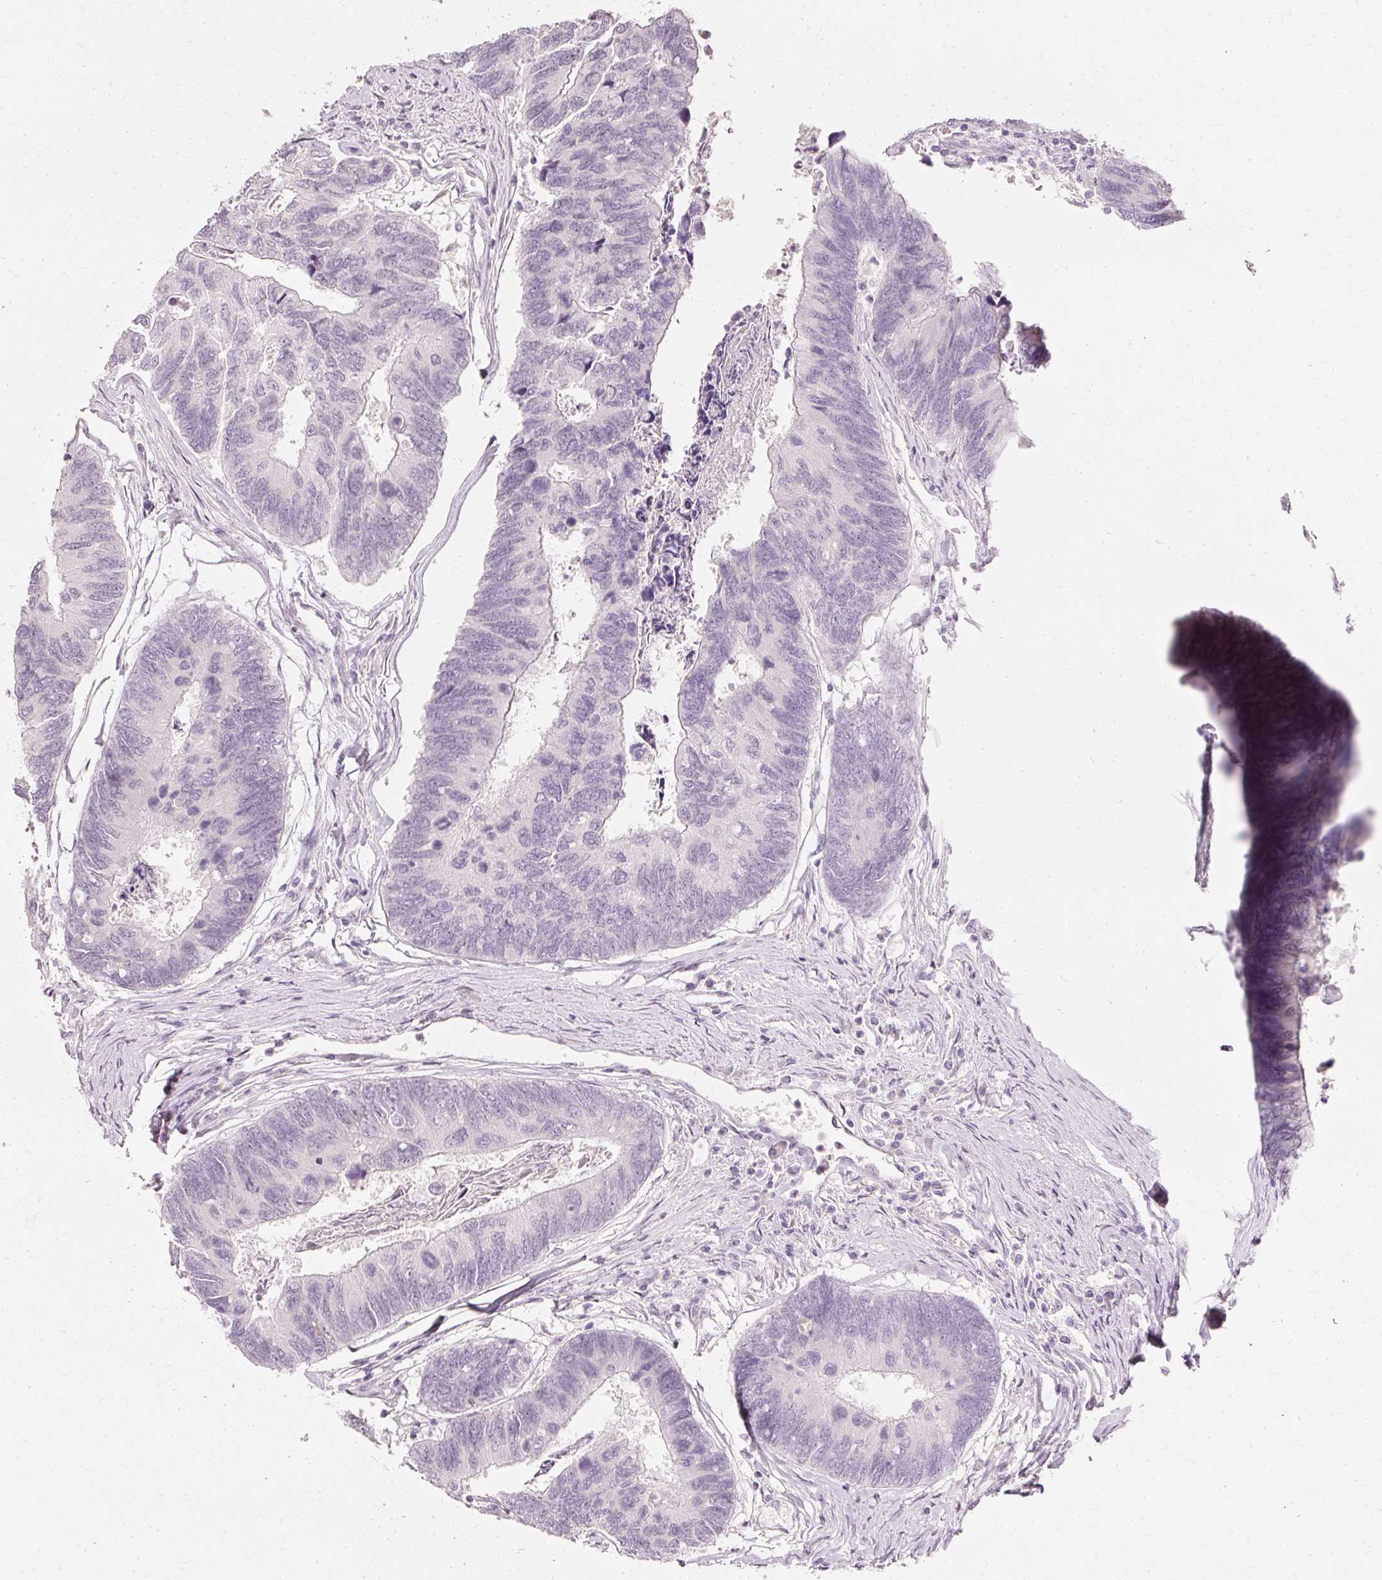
{"staining": {"intensity": "negative", "quantity": "none", "location": "none"}, "tissue": "colorectal cancer", "cell_type": "Tumor cells", "image_type": "cancer", "snomed": [{"axis": "morphology", "description": "Adenocarcinoma, NOS"}, {"axis": "topography", "description": "Colon"}], "caption": "Immunohistochemistry micrograph of colorectal cancer (adenocarcinoma) stained for a protein (brown), which displays no staining in tumor cells.", "gene": "ELAVL3", "patient": {"sex": "female", "age": 67}}